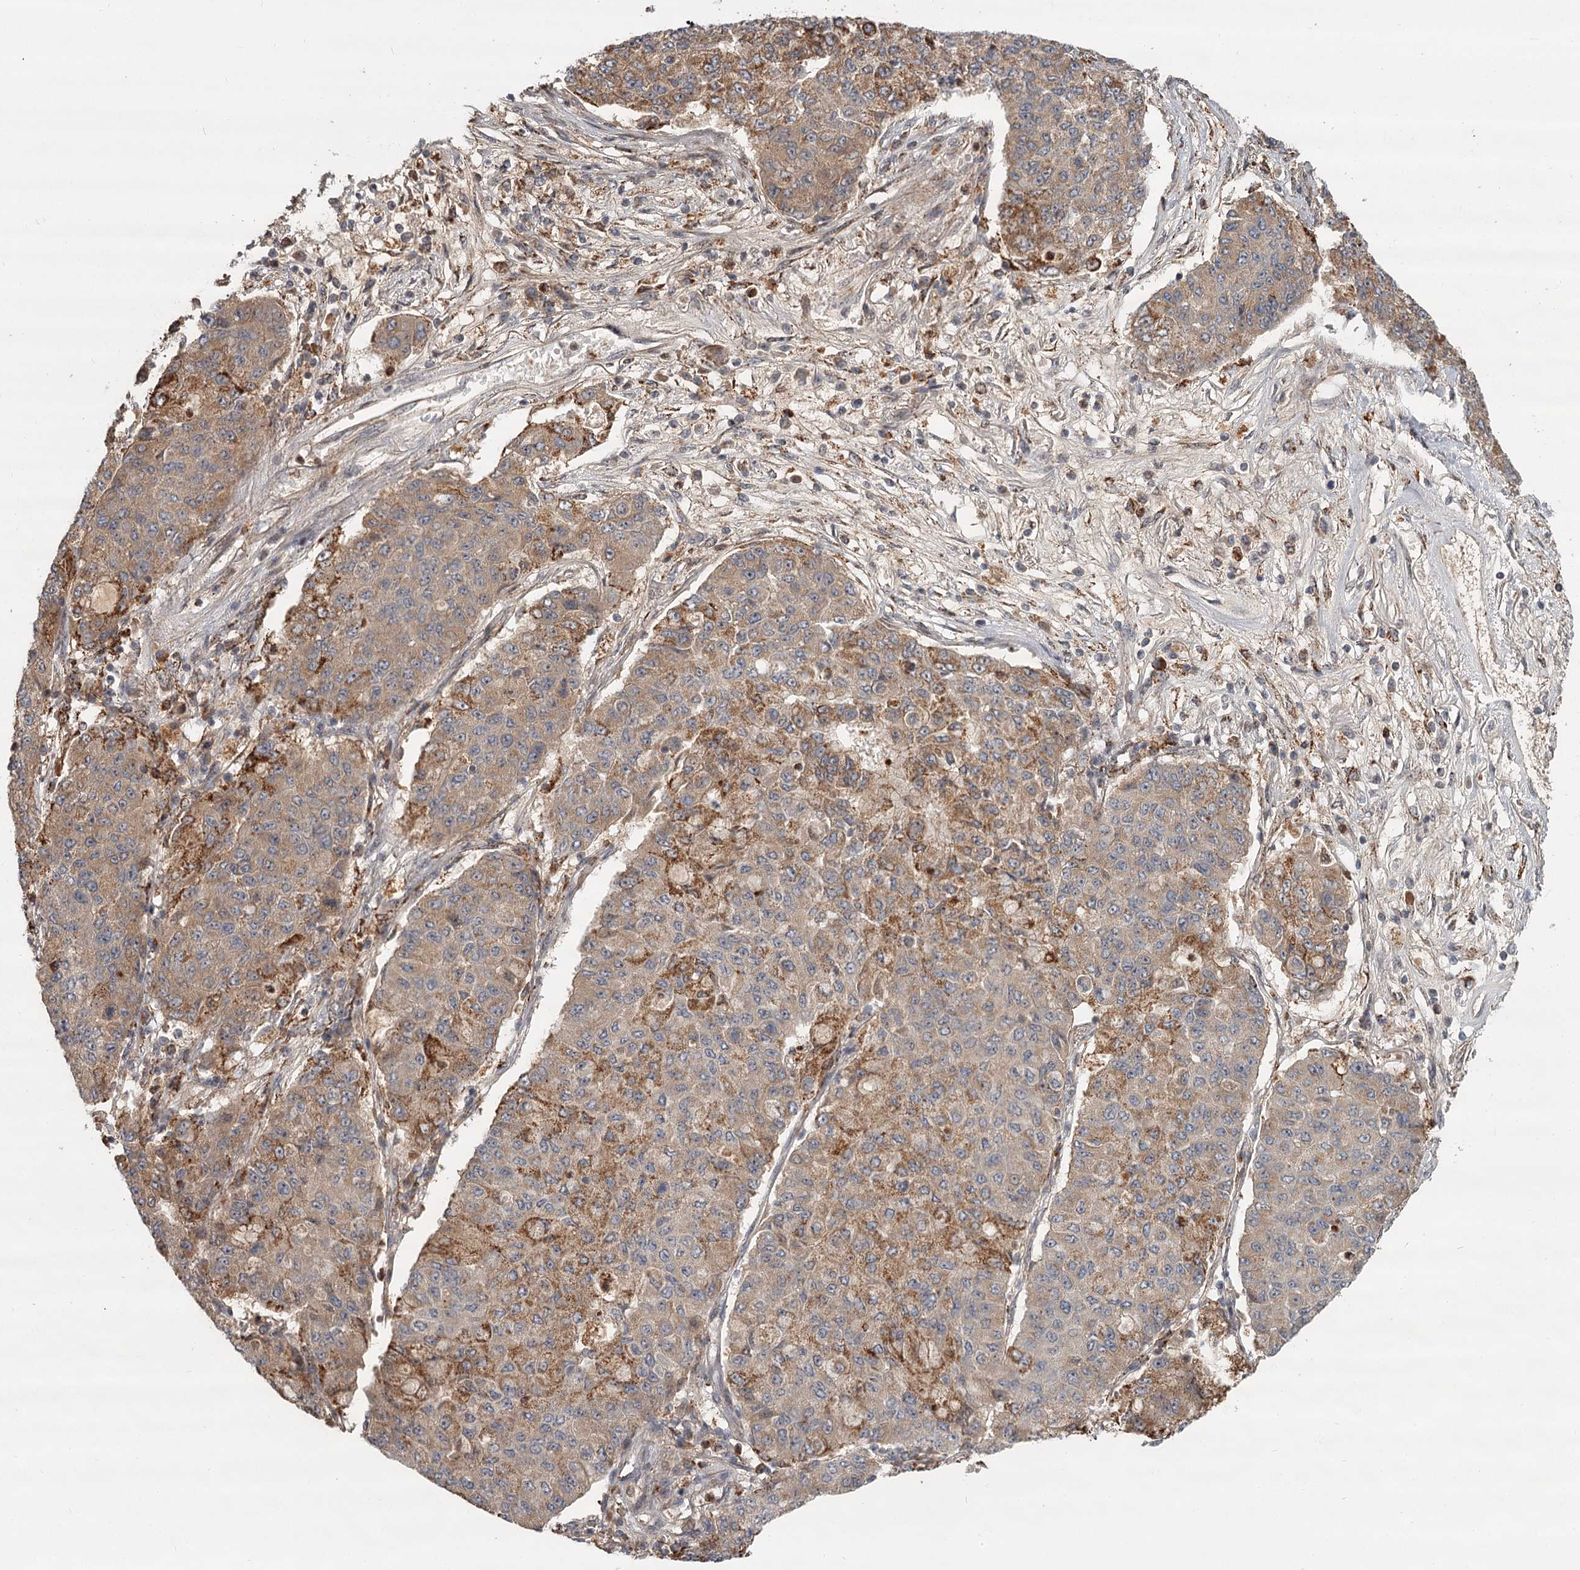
{"staining": {"intensity": "moderate", "quantity": ">75%", "location": "cytoplasmic/membranous"}, "tissue": "lung cancer", "cell_type": "Tumor cells", "image_type": "cancer", "snomed": [{"axis": "morphology", "description": "Squamous cell carcinoma, NOS"}, {"axis": "topography", "description": "Lung"}], "caption": "Protein expression analysis of human lung cancer reveals moderate cytoplasmic/membranous positivity in approximately >75% of tumor cells. Nuclei are stained in blue.", "gene": "CDC123", "patient": {"sex": "male", "age": 74}}